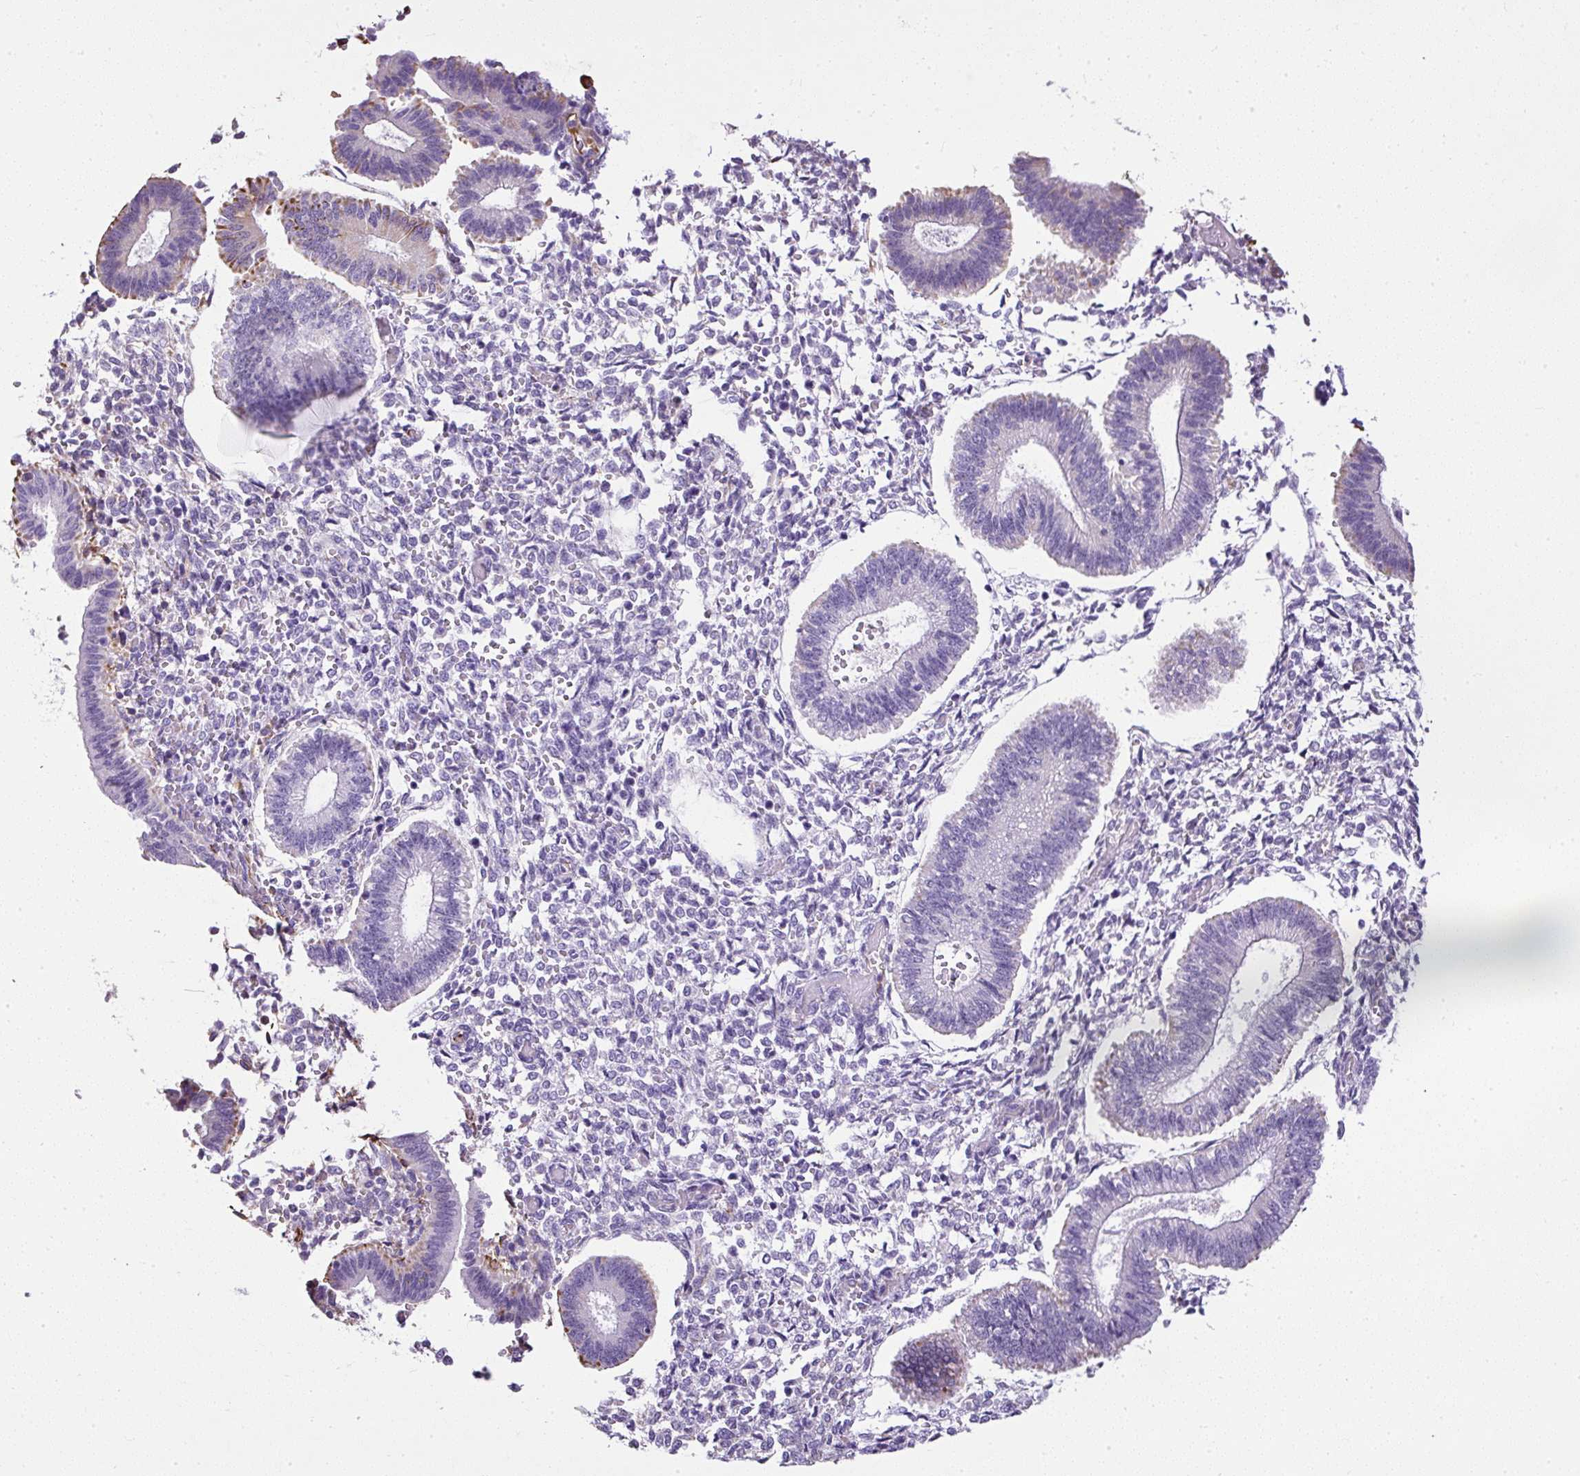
{"staining": {"intensity": "moderate", "quantity": "25%-75%", "location": "cytoplasmic/membranous"}, "tissue": "endometrium", "cell_type": "Cells in endometrial stroma", "image_type": "normal", "snomed": [{"axis": "morphology", "description": "Normal tissue, NOS"}, {"axis": "topography", "description": "Endometrium"}], "caption": "The histopathology image demonstrates immunohistochemical staining of benign endometrium. There is moderate cytoplasmic/membranous expression is identified in approximately 25%-75% of cells in endometrial stroma.", "gene": "PLS1", "patient": {"sex": "female", "age": 25}}